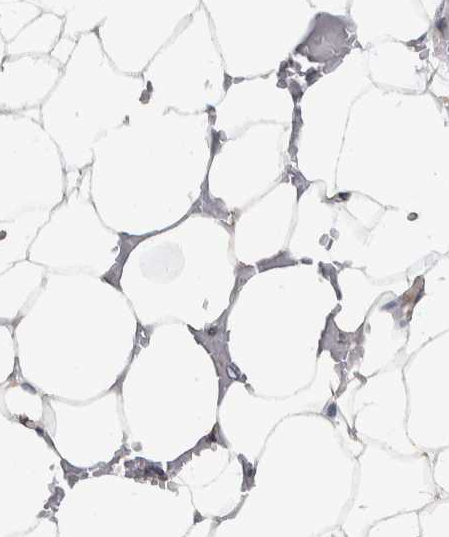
{"staining": {"intensity": "negative", "quantity": "none", "location": "none"}, "tissue": "adipose tissue", "cell_type": "Adipocytes", "image_type": "normal", "snomed": [{"axis": "morphology", "description": "Normal tissue, NOS"}, {"axis": "topography", "description": "Breast"}, {"axis": "topography", "description": "Soft tissue"}], "caption": "Immunohistochemistry (IHC) photomicrograph of benign adipose tissue: adipose tissue stained with DAB (3,3'-diaminobenzidine) shows no significant protein expression in adipocytes. Brightfield microscopy of immunohistochemistry stained with DAB (brown) and hematoxylin (blue), captured at high magnification.", "gene": "NECAB1", "patient": {"sex": "female", "age": 75}}